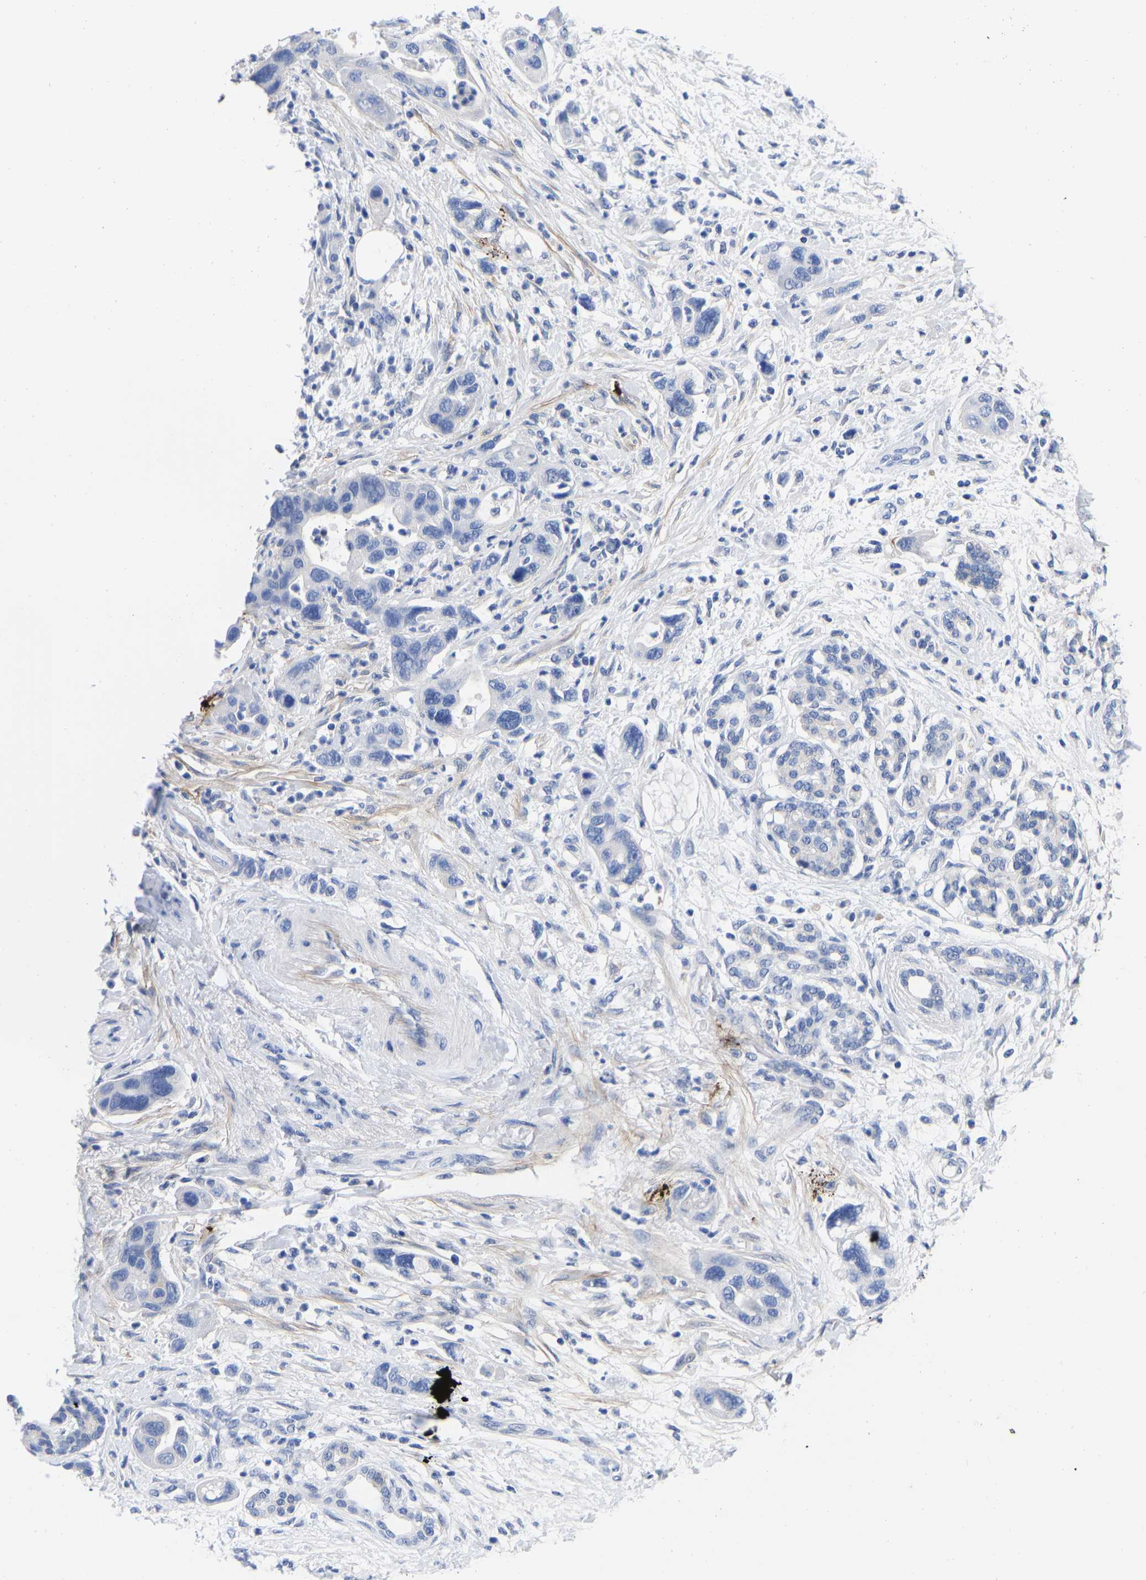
{"staining": {"intensity": "negative", "quantity": "none", "location": "none"}, "tissue": "pancreatic cancer", "cell_type": "Tumor cells", "image_type": "cancer", "snomed": [{"axis": "morphology", "description": "Normal tissue, NOS"}, {"axis": "morphology", "description": "Adenocarcinoma, NOS"}, {"axis": "topography", "description": "Pancreas"}], "caption": "Tumor cells show no significant protein expression in pancreatic cancer (adenocarcinoma).", "gene": "GPA33", "patient": {"sex": "female", "age": 71}}